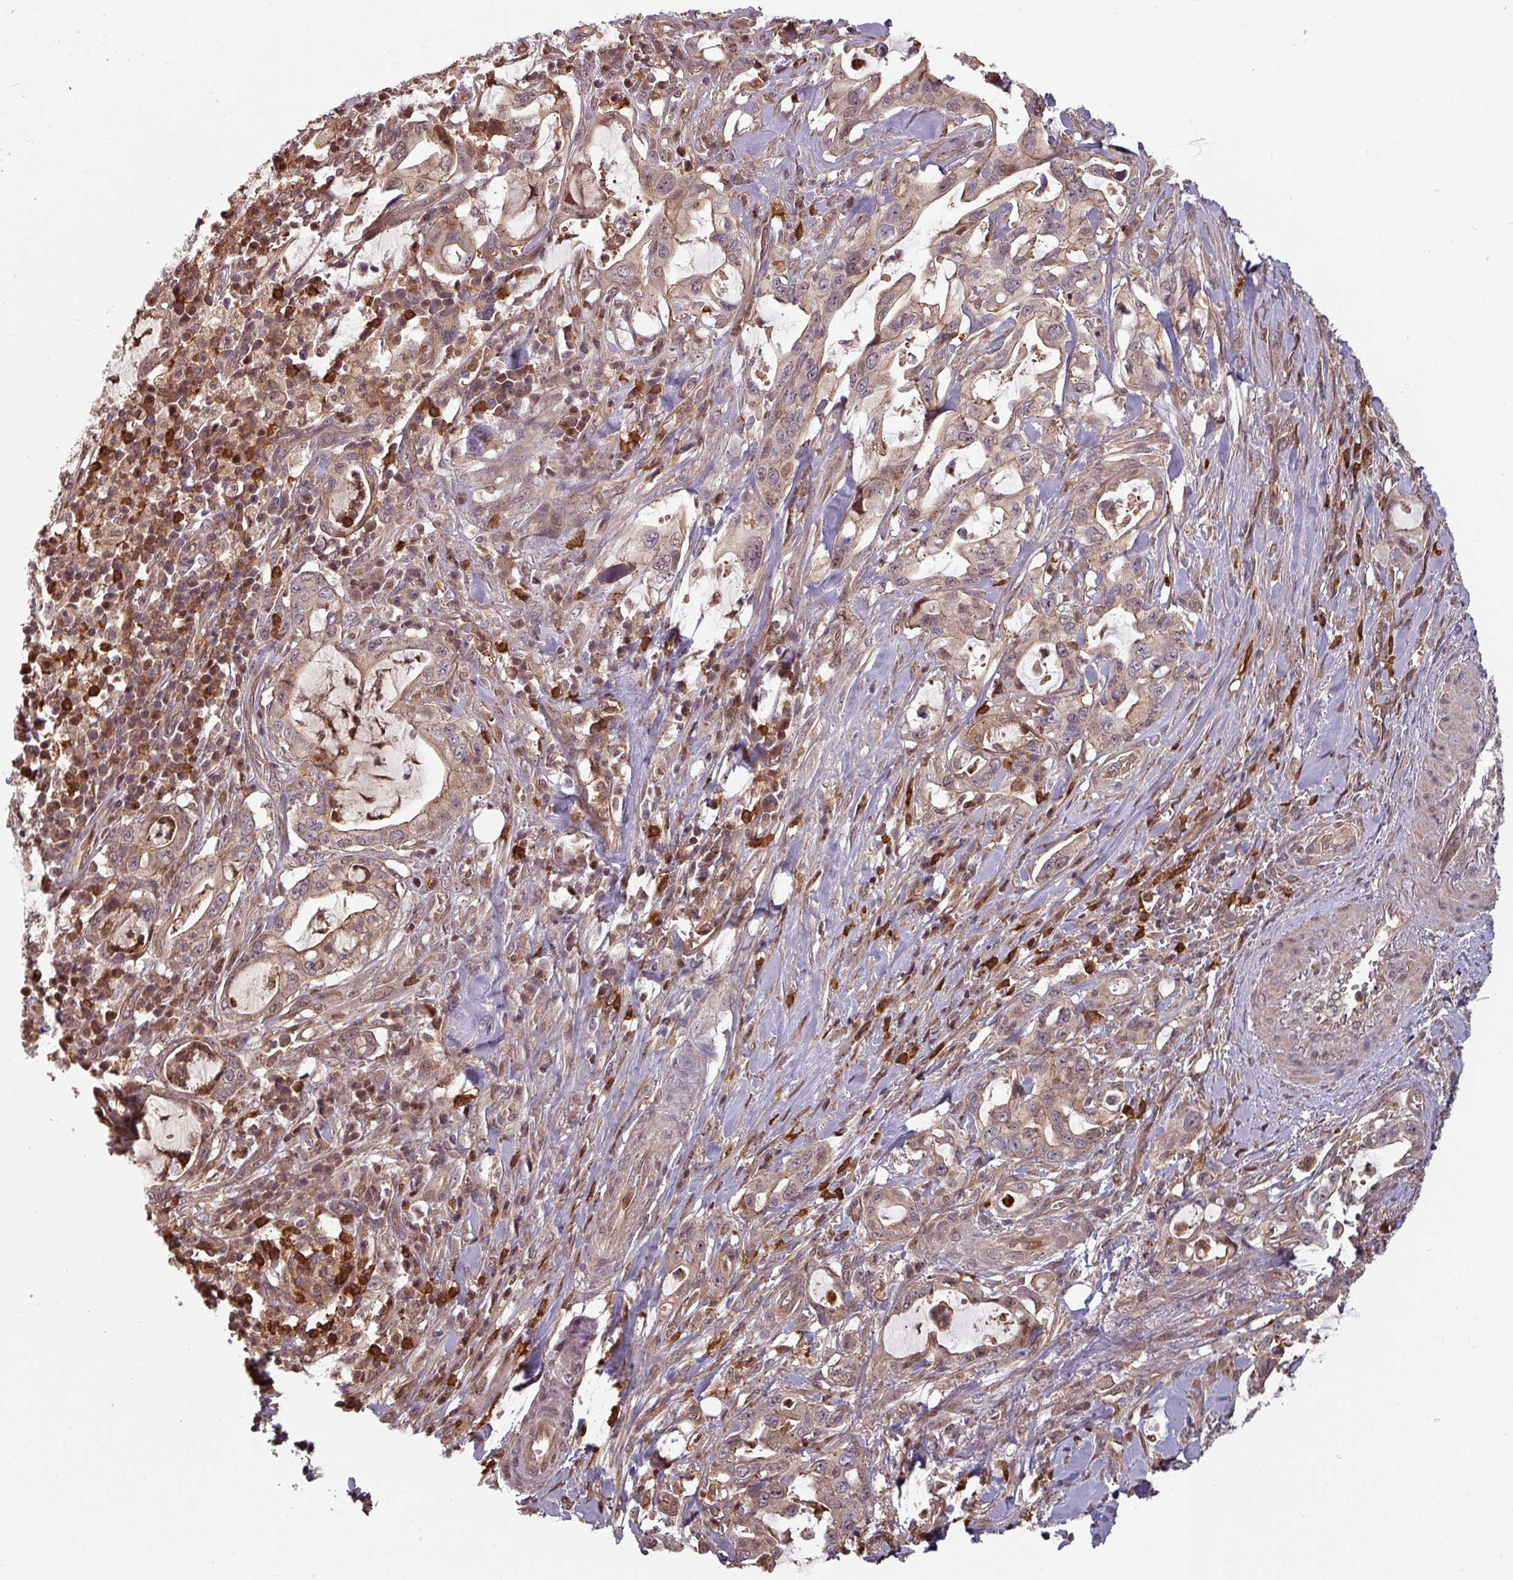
{"staining": {"intensity": "weak", "quantity": ">75%", "location": "cytoplasmic/membranous"}, "tissue": "pancreatic cancer", "cell_type": "Tumor cells", "image_type": "cancer", "snomed": [{"axis": "morphology", "description": "Adenocarcinoma, NOS"}, {"axis": "topography", "description": "Pancreas"}], "caption": "Adenocarcinoma (pancreatic) tissue demonstrates weak cytoplasmic/membranous positivity in about >75% of tumor cells, visualized by immunohistochemistry. (DAB (3,3'-diaminobenzidine) IHC, brown staining for protein, blue staining for nuclei).", "gene": "EID1", "patient": {"sex": "female", "age": 61}}